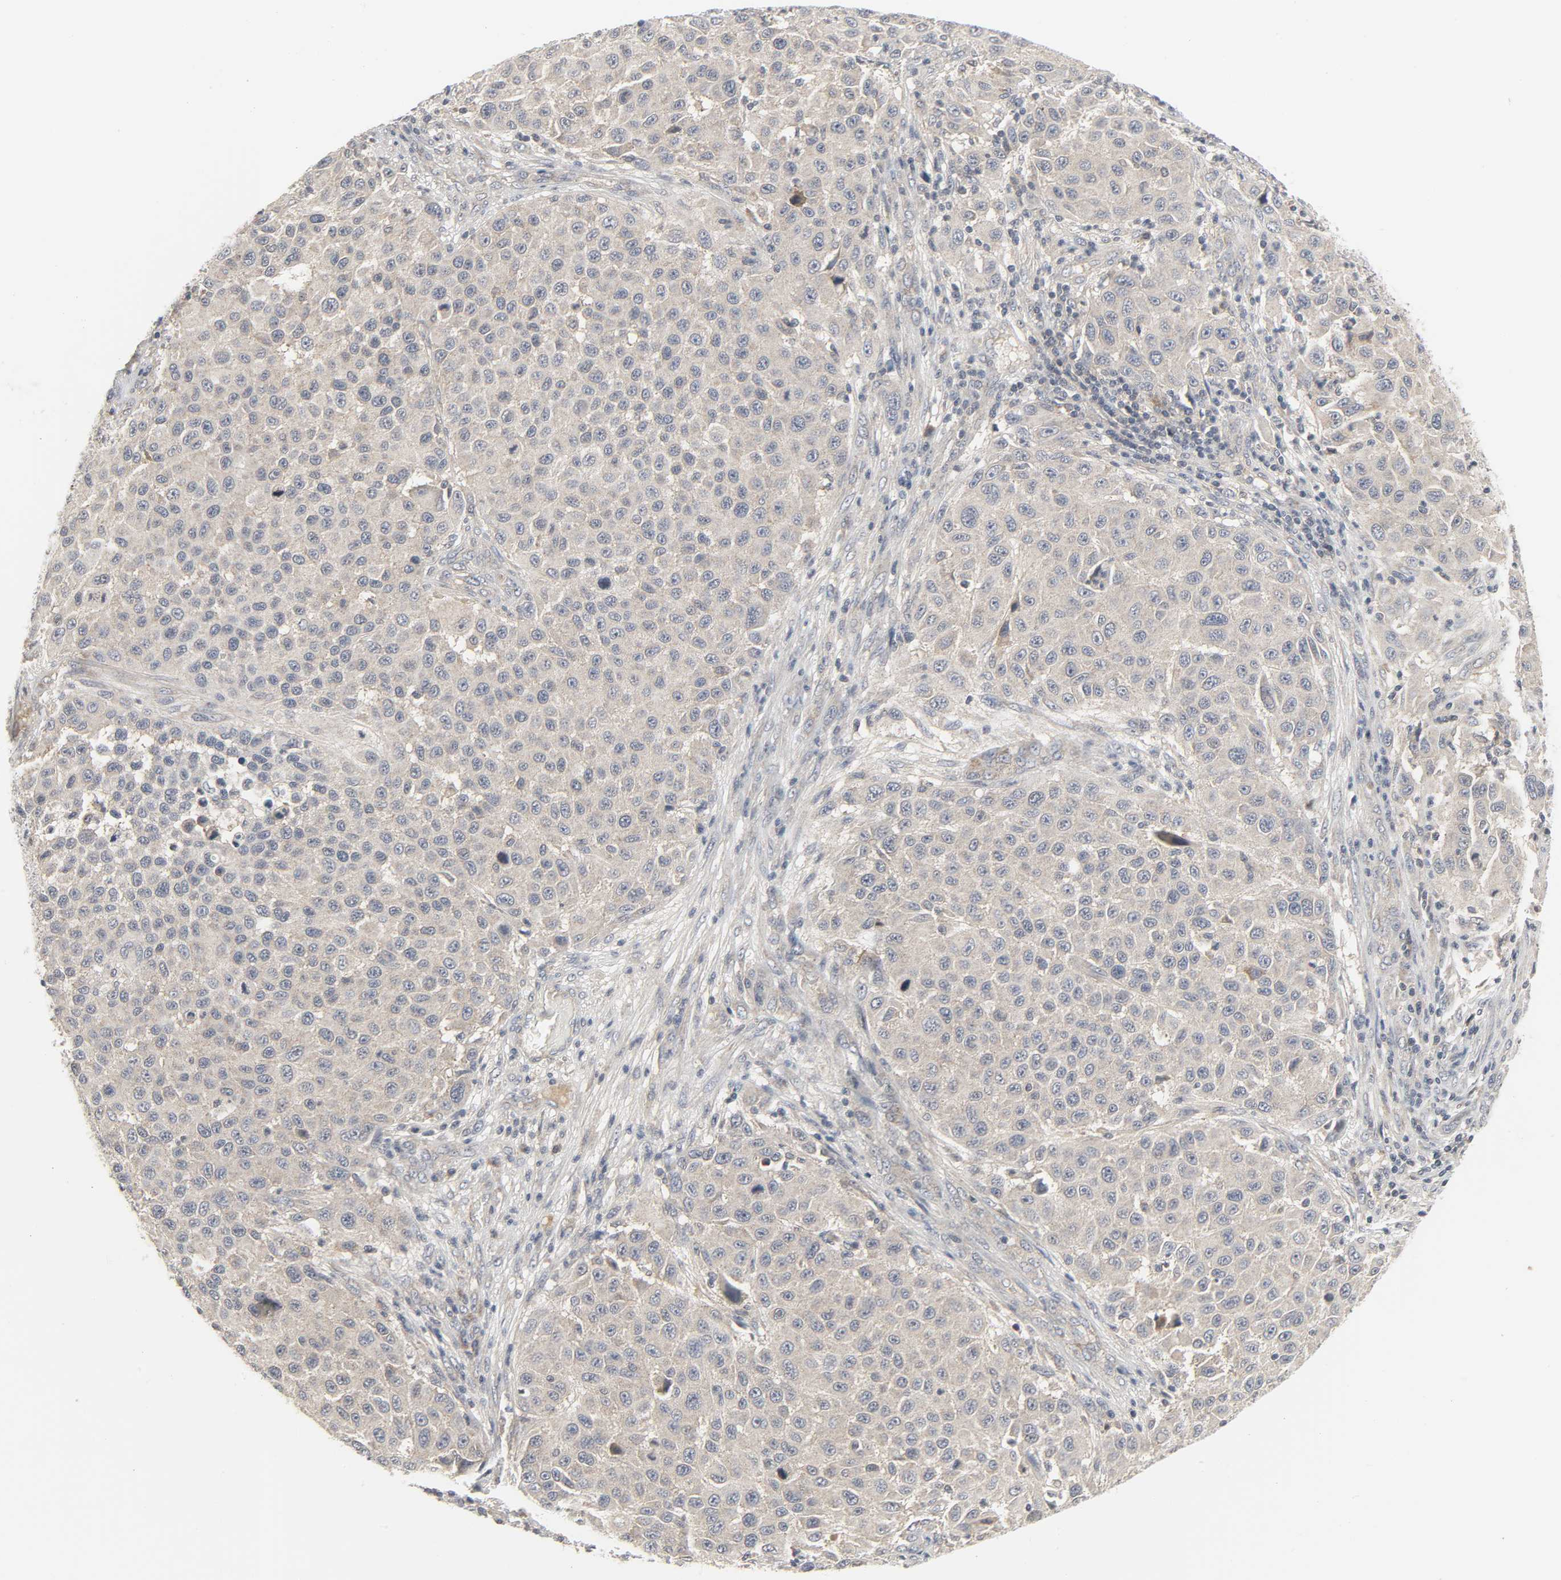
{"staining": {"intensity": "weak", "quantity": ">75%", "location": "cytoplasmic/membranous"}, "tissue": "melanoma", "cell_type": "Tumor cells", "image_type": "cancer", "snomed": [{"axis": "morphology", "description": "Malignant melanoma, Metastatic site"}, {"axis": "topography", "description": "Lymph node"}], "caption": "This is a photomicrograph of immunohistochemistry (IHC) staining of malignant melanoma (metastatic site), which shows weak positivity in the cytoplasmic/membranous of tumor cells.", "gene": "CLIP1", "patient": {"sex": "male", "age": 61}}